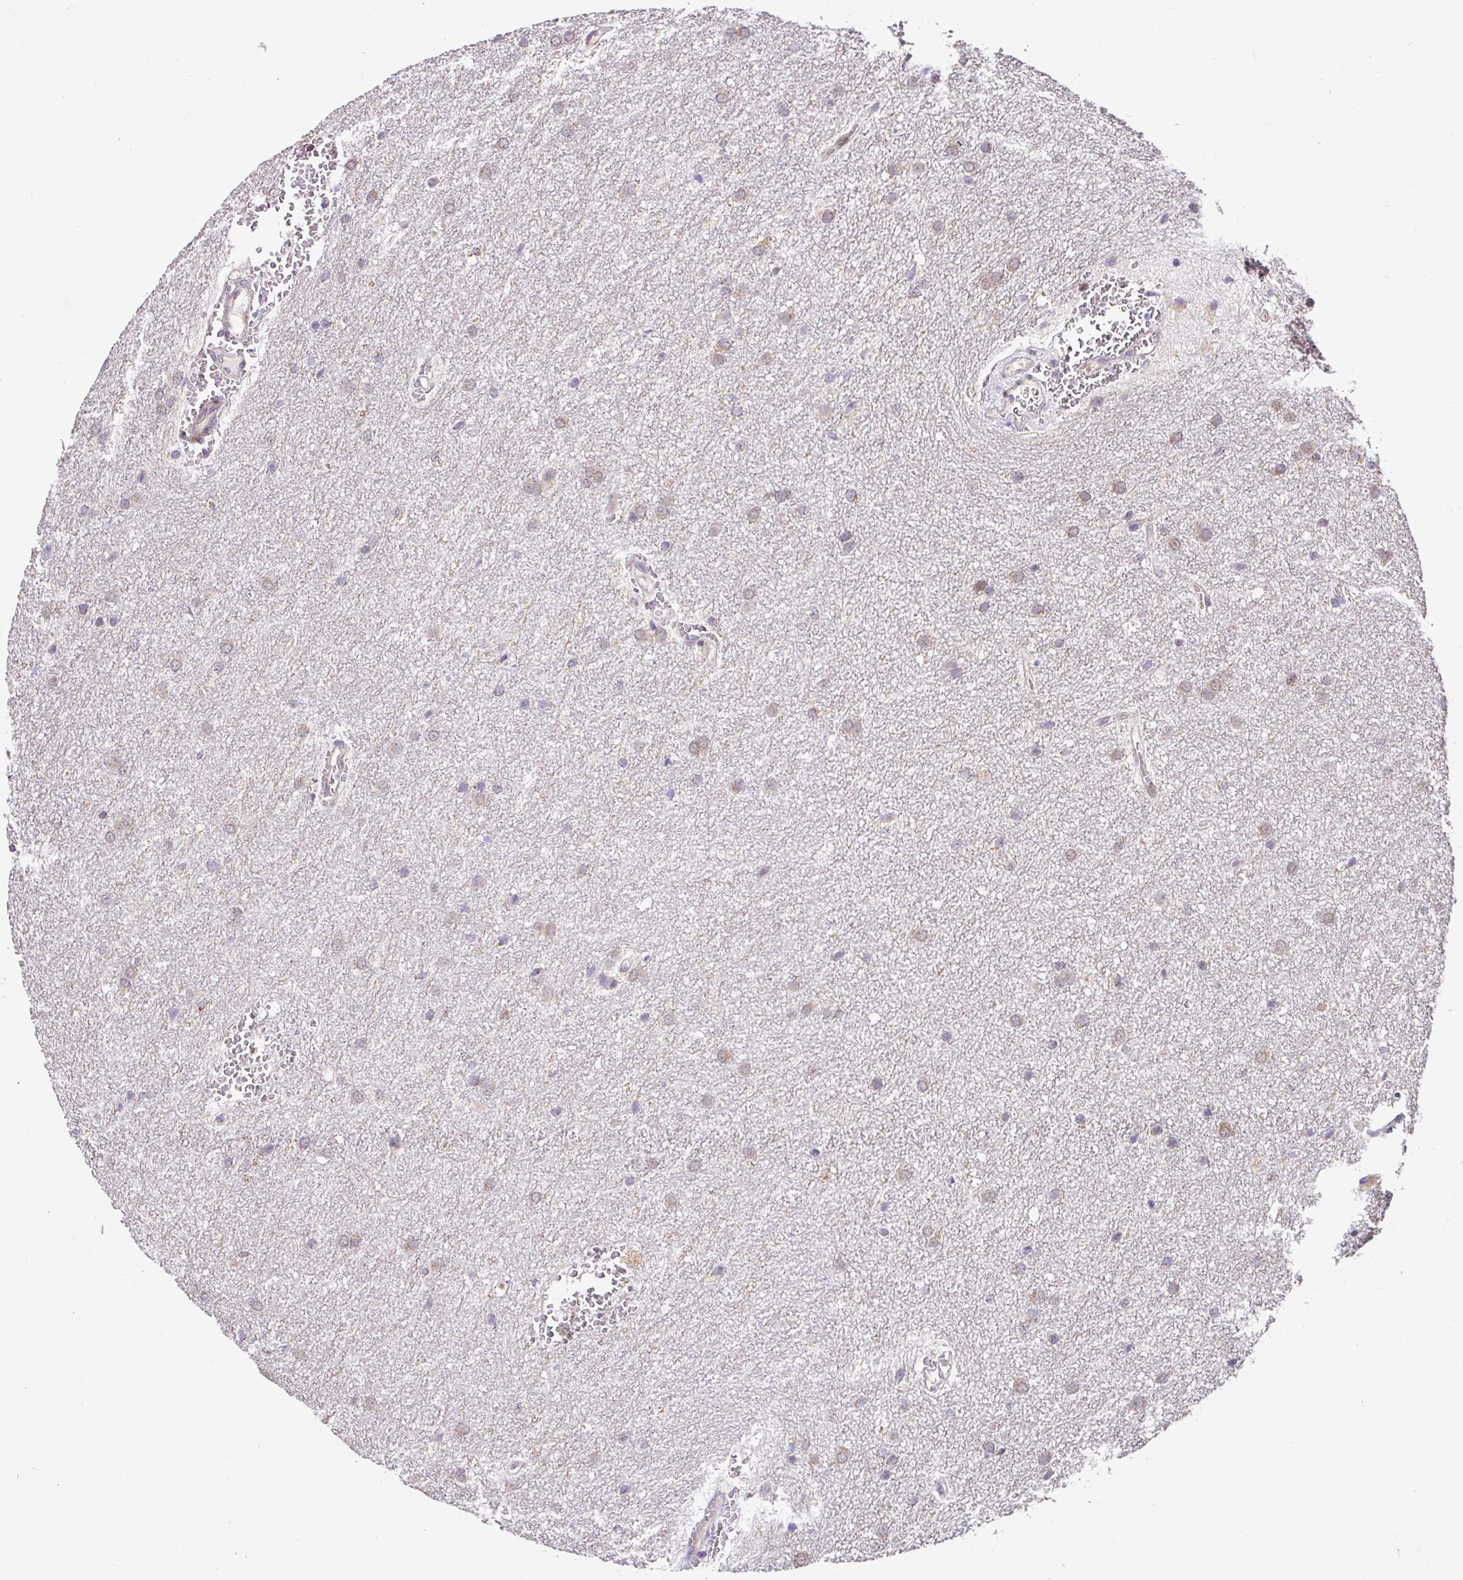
{"staining": {"intensity": "weak", "quantity": "25%-75%", "location": "cytoplasmic/membranous"}, "tissue": "glioma", "cell_type": "Tumor cells", "image_type": "cancer", "snomed": [{"axis": "morphology", "description": "Glioma, malignant, Low grade"}, {"axis": "topography", "description": "Cerebellum"}], "caption": "Brown immunohistochemical staining in glioma exhibits weak cytoplasmic/membranous staining in approximately 25%-75% of tumor cells.", "gene": "SARS2", "patient": {"sex": "female", "age": 5}}